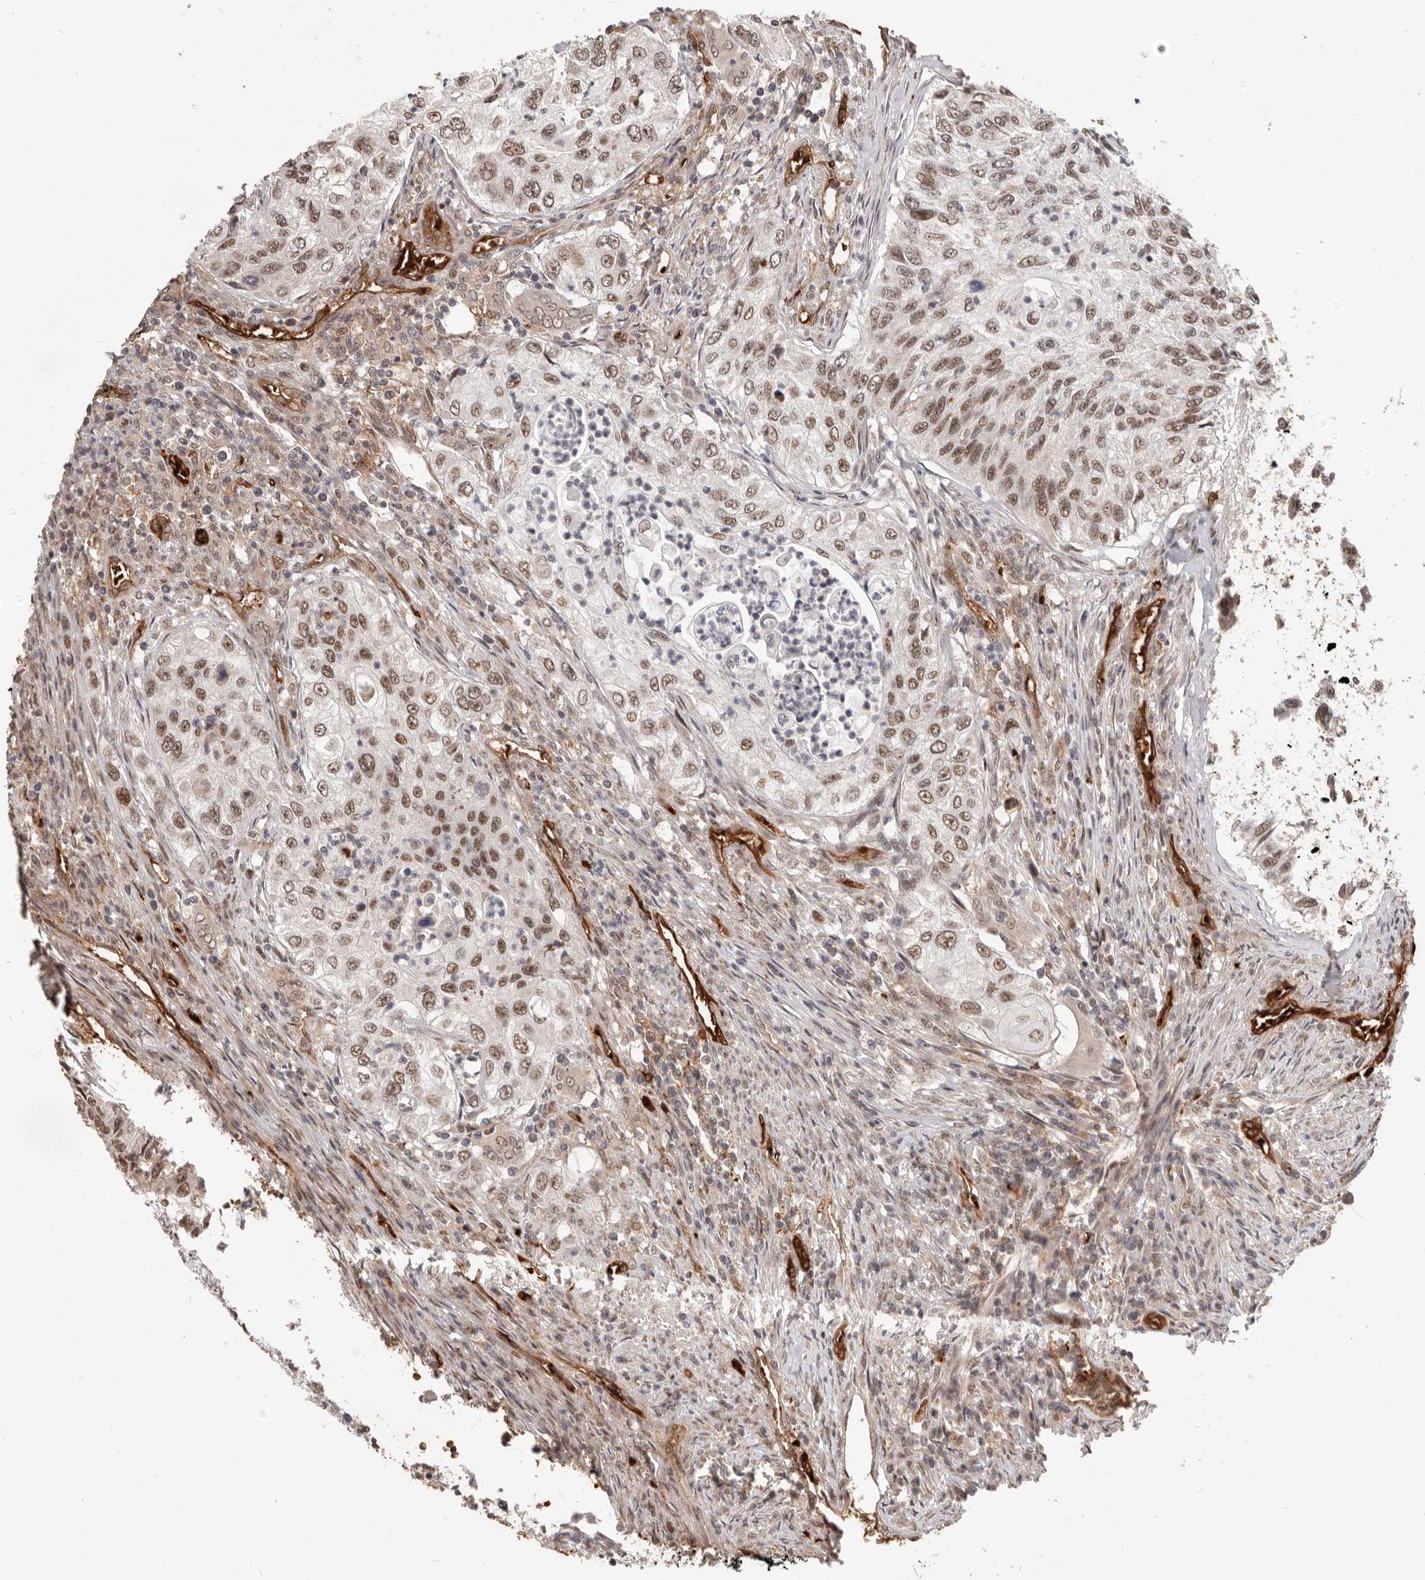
{"staining": {"intensity": "moderate", "quantity": ">75%", "location": "nuclear"}, "tissue": "urothelial cancer", "cell_type": "Tumor cells", "image_type": "cancer", "snomed": [{"axis": "morphology", "description": "Urothelial carcinoma, High grade"}, {"axis": "topography", "description": "Urinary bladder"}], "caption": "The micrograph reveals staining of urothelial cancer, revealing moderate nuclear protein positivity (brown color) within tumor cells. (DAB = brown stain, brightfield microscopy at high magnification).", "gene": "NCOA3", "patient": {"sex": "female", "age": 60}}